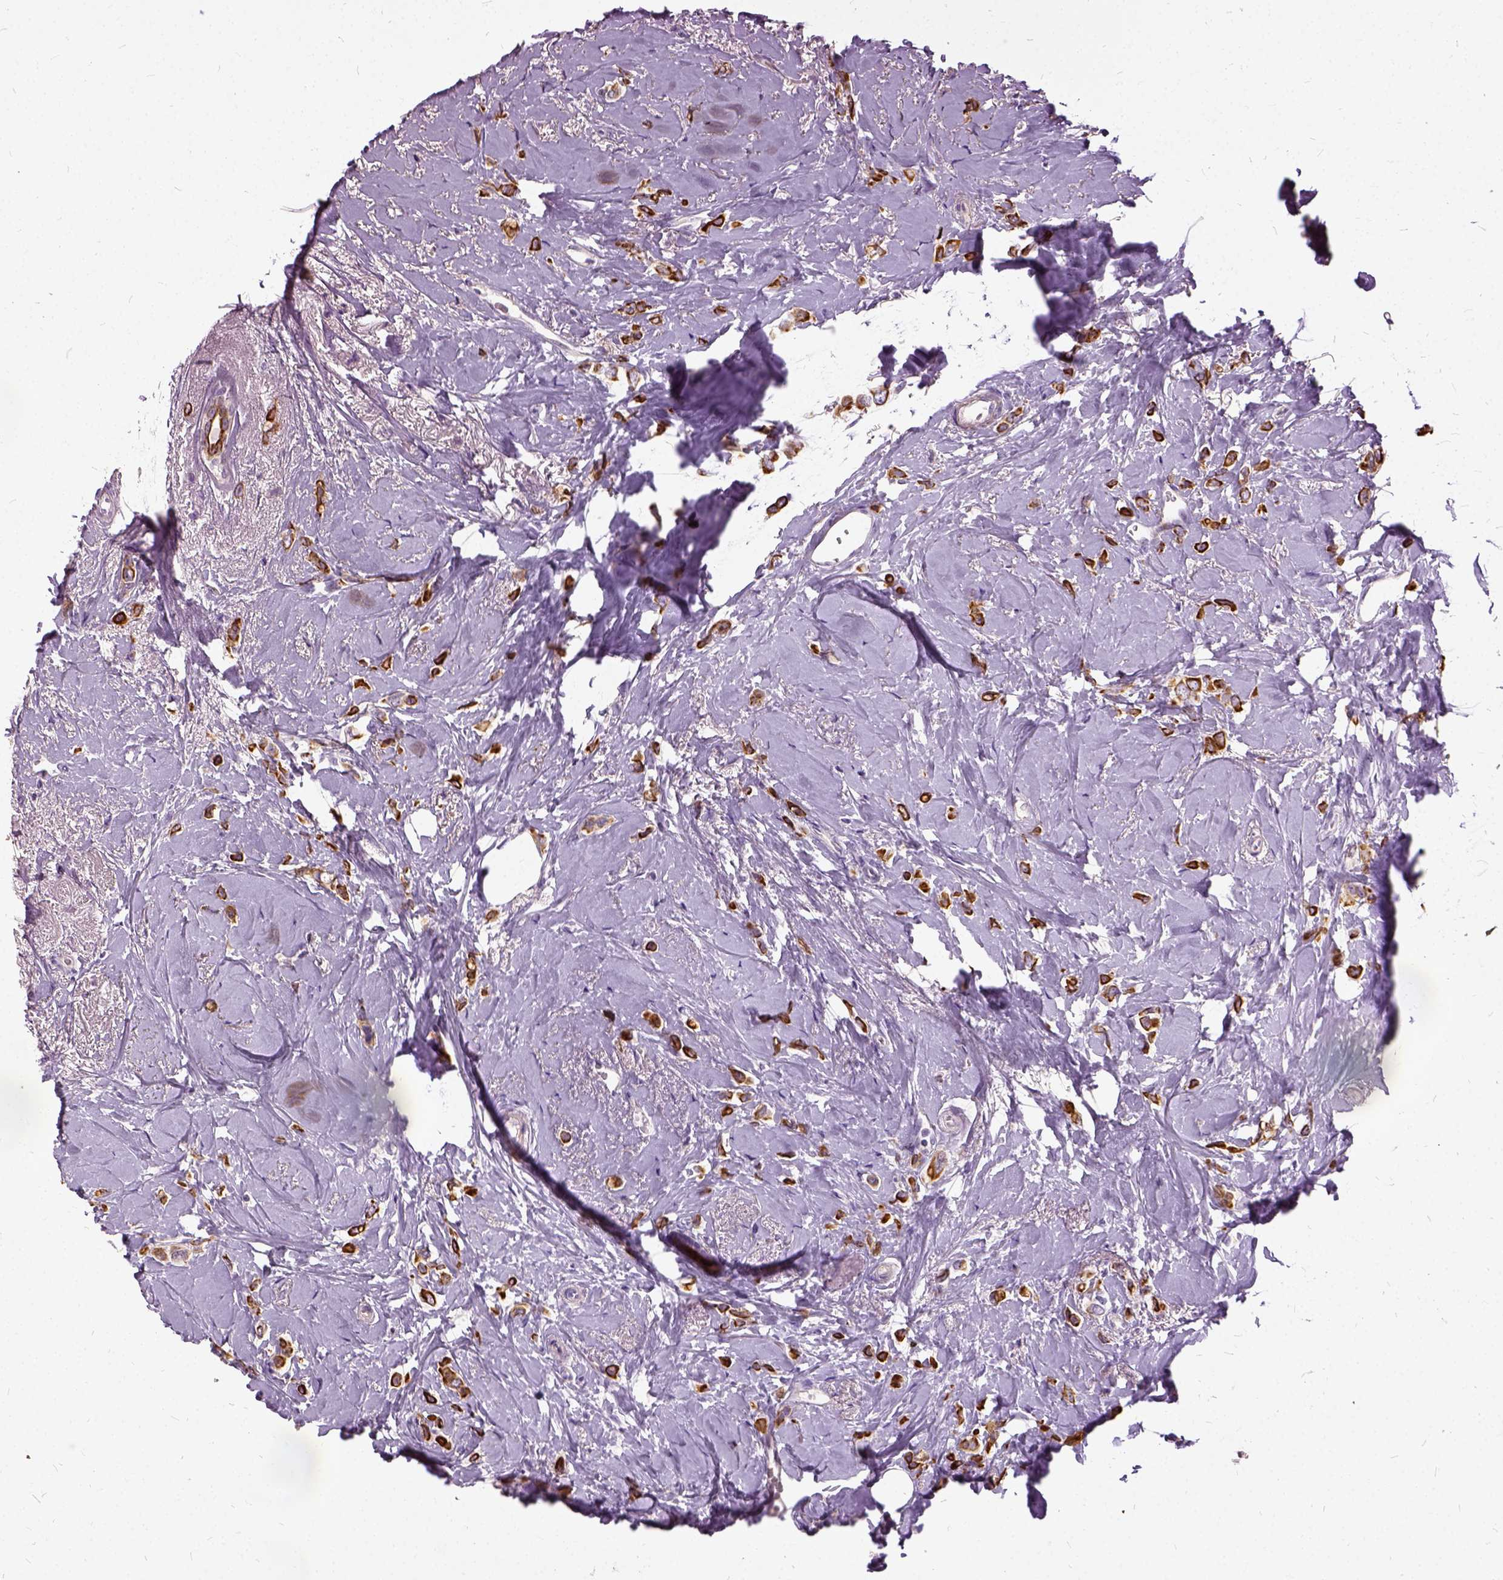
{"staining": {"intensity": "strong", "quantity": ">75%", "location": "cytoplasmic/membranous"}, "tissue": "breast cancer", "cell_type": "Tumor cells", "image_type": "cancer", "snomed": [{"axis": "morphology", "description": "Lobular carcinoma"}, {"axis": "topography", "description": "Breast"}], "caption": "A histopathology image showing strong cytoplasmic/membranous staining in about >75% of tumor cells in breast cancer, as visualized by brown immunohistochemical staining.", "gene": "ILRUN", "patient": {"sex": "female", "age": 66}}